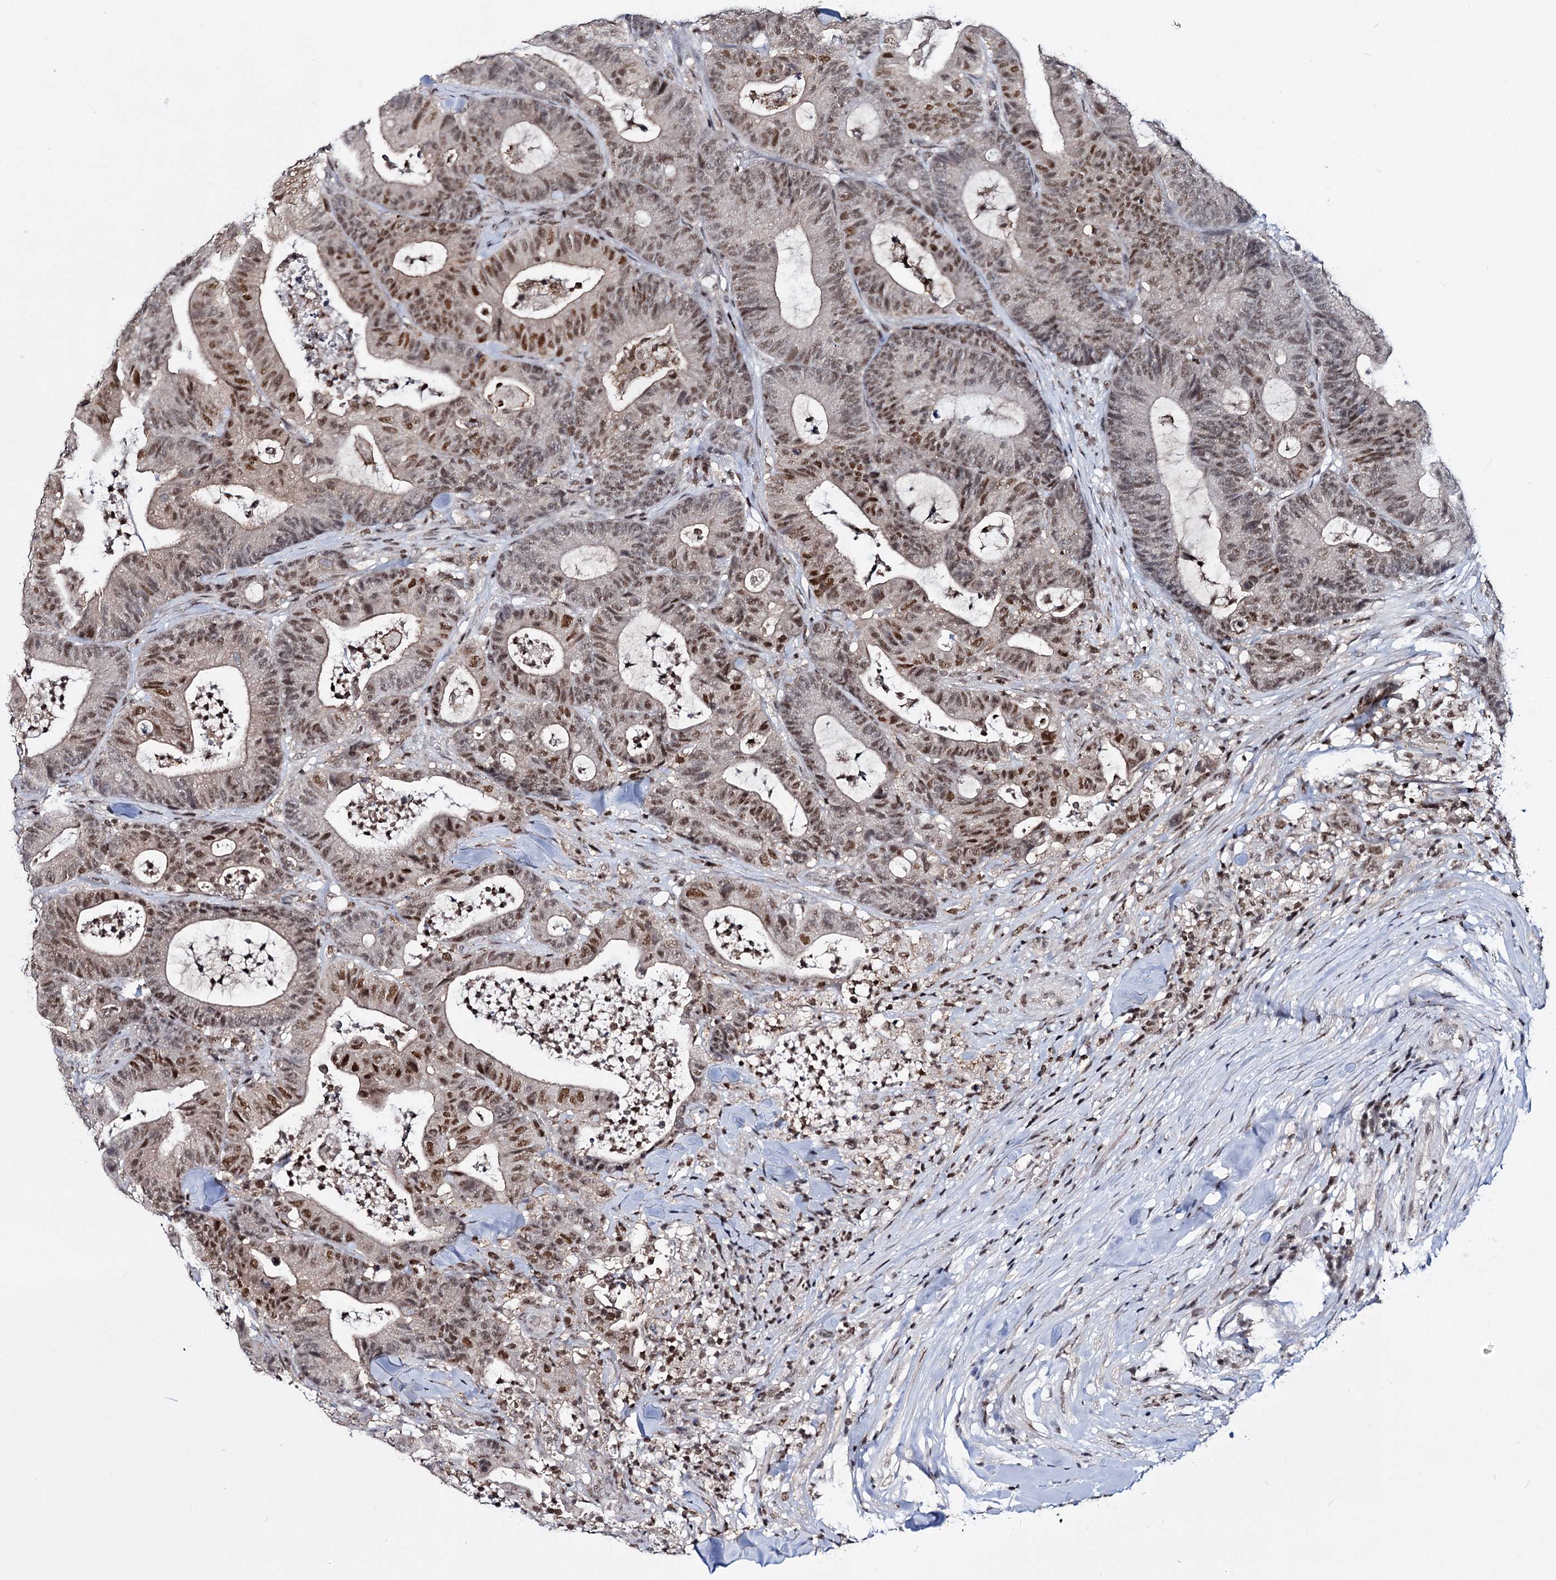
{"staining": {"intensity": "moderate", "quantity": ">75%", "location": "nuclear"}, "tissue": "colorectal cancer", "cell_type": "Tumor cells", "image_type": "cancer", "snomed": [{"axis": "morphology", "description": "Adenocarcinoma, NOS"}, {"axis": "topography", "description": "Colon"}], "caption": "A histopathology image of colorectal adenocarcinoma stained for a protein reveals moderate nuclear brown staining in tumor cells.", "gene": "SMCHD1", "patient": {"sex": "female", "age": 84}}